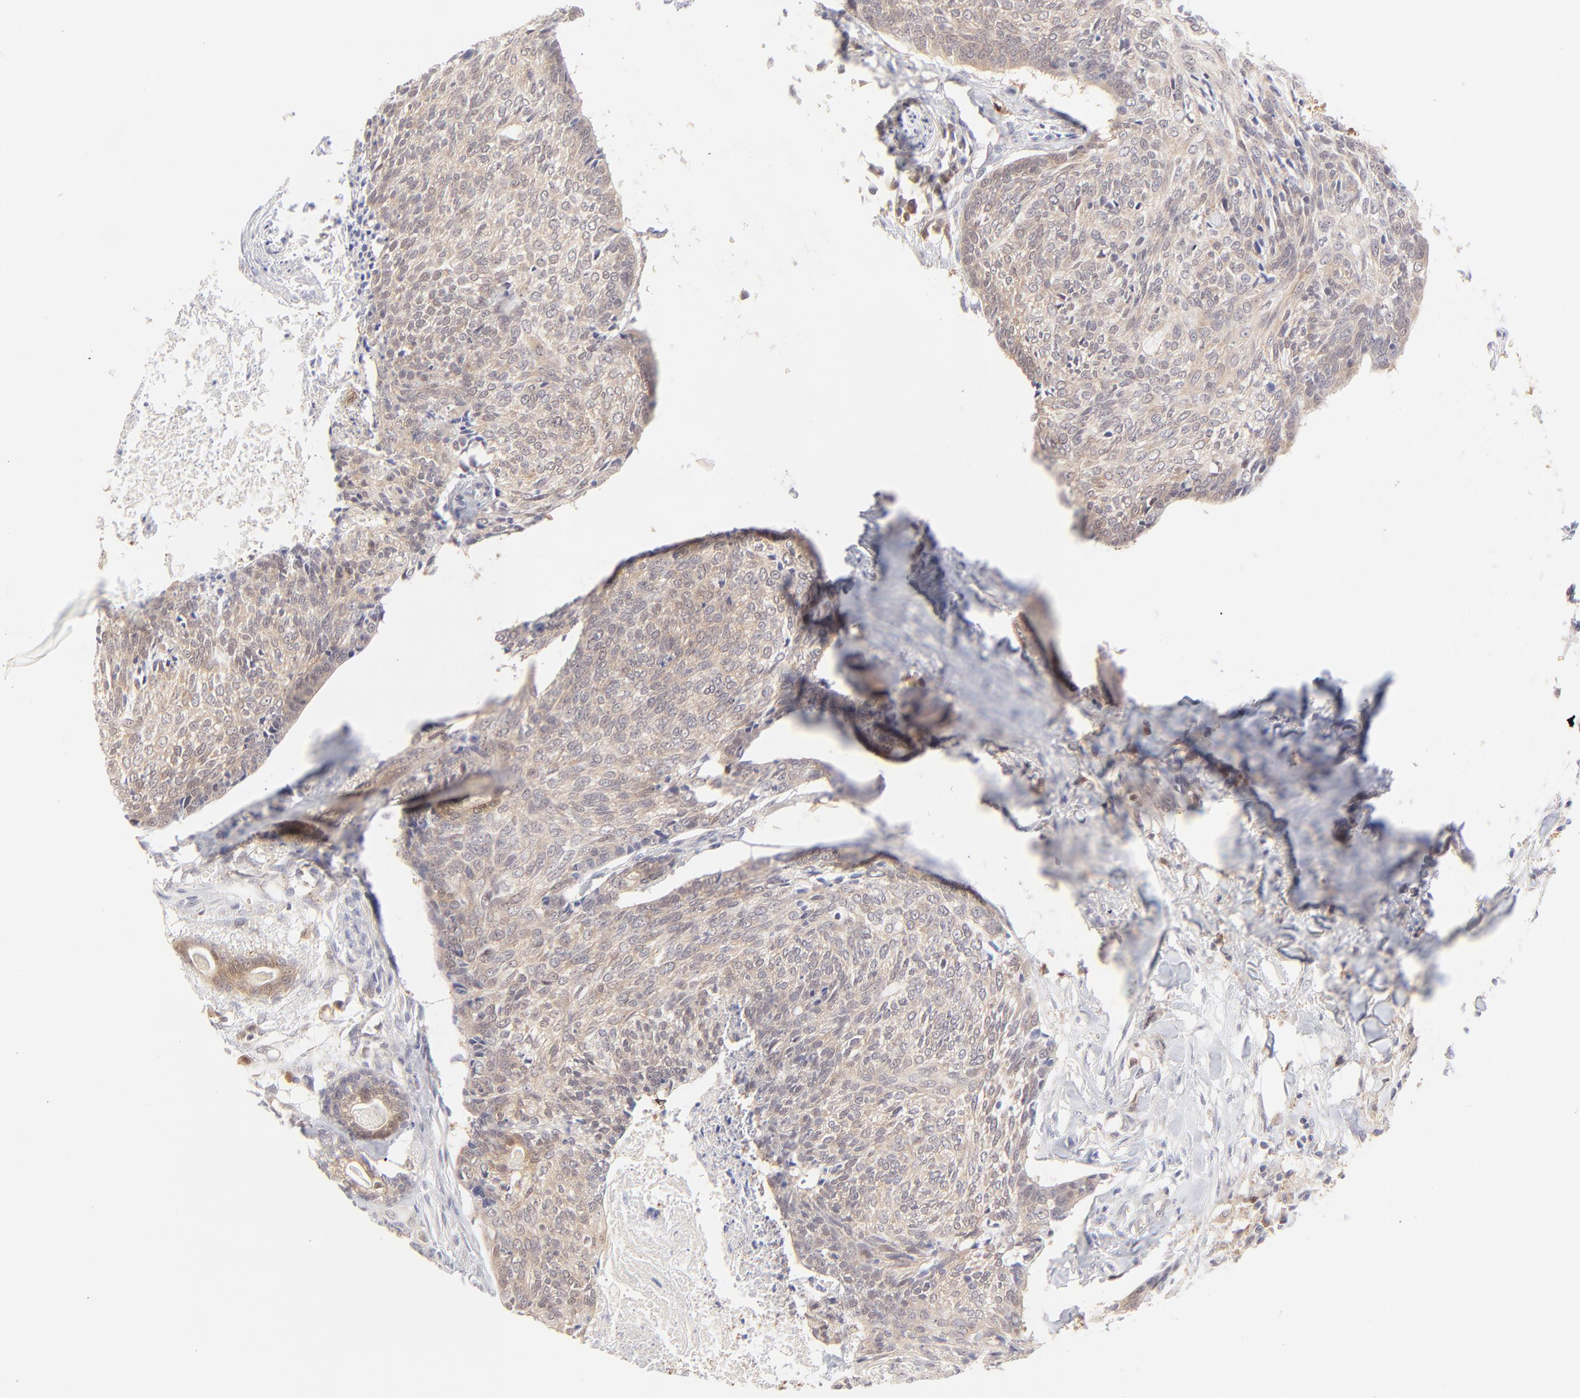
{"staining": {"intensity": "weak", "quantity": ">75%", "location": "cytoplasmic/membranous"}, "tissue": "head and neck cancer", "cell_type": "Tumor cells", "image_type": "cancer", "snomed": [{"axis": "morphology", "description": "Squamous cell carcinoma, NOS"}, {"axis": "topography", "description": "Salivary gland"}, {"axis": "topography", "description": "Head-Neck"}], "caption": "Head and neck cancer (squamous cell carcinoma) tissue exhibits weak cytoplasmic/membranous staining in about >75% of tumor cells, visualized by immunohistochemistry. (Stains: DAB (3,3'-diaminobenzidine) in brown, nuclei in blue, Microscopy: brightfield microscopy at high magnification).", "gene": "HYAL1", "patient": {"sex": "male", "age": 70}}